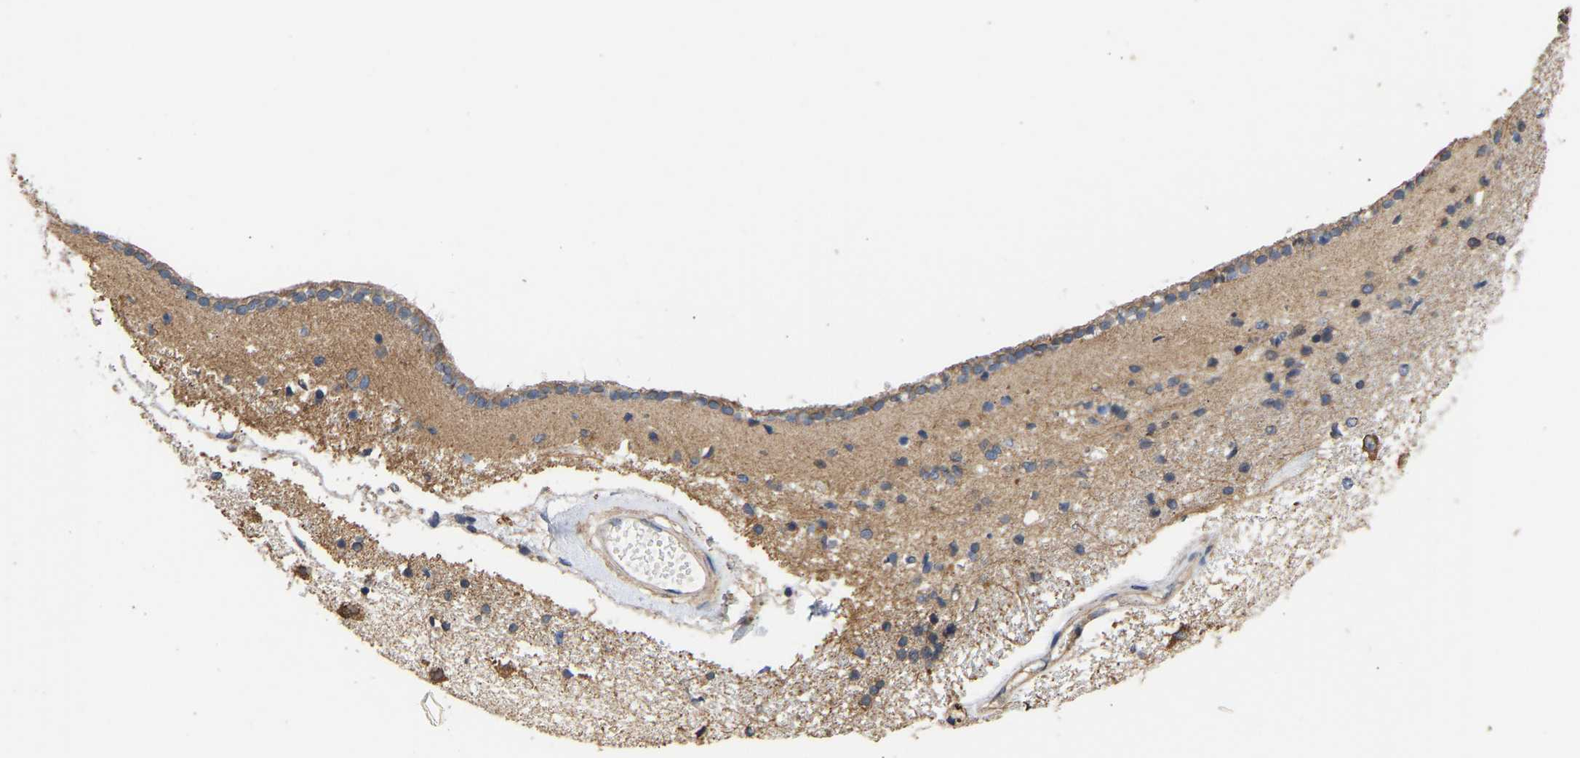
{"staining": {"intensity": "weak", "quantity": "<25%", "location": "cytoplasmic/membranous"}, "tissue": "caudate", "cell_type": "Glial cells", "image_type": "normal", "snomed": [{"axis": "morphology", "description": "Normal tissue, NOS"}, {"axis": "topography", "description": "Lateral ventricle wall"}], "caption": "This is a photomicrograph of immunohistochemistry staining of normal caudate, which shows no positivity in glial cells.", "gene": "AIMP2", "patient": {"sex": "male", "age": 45}}